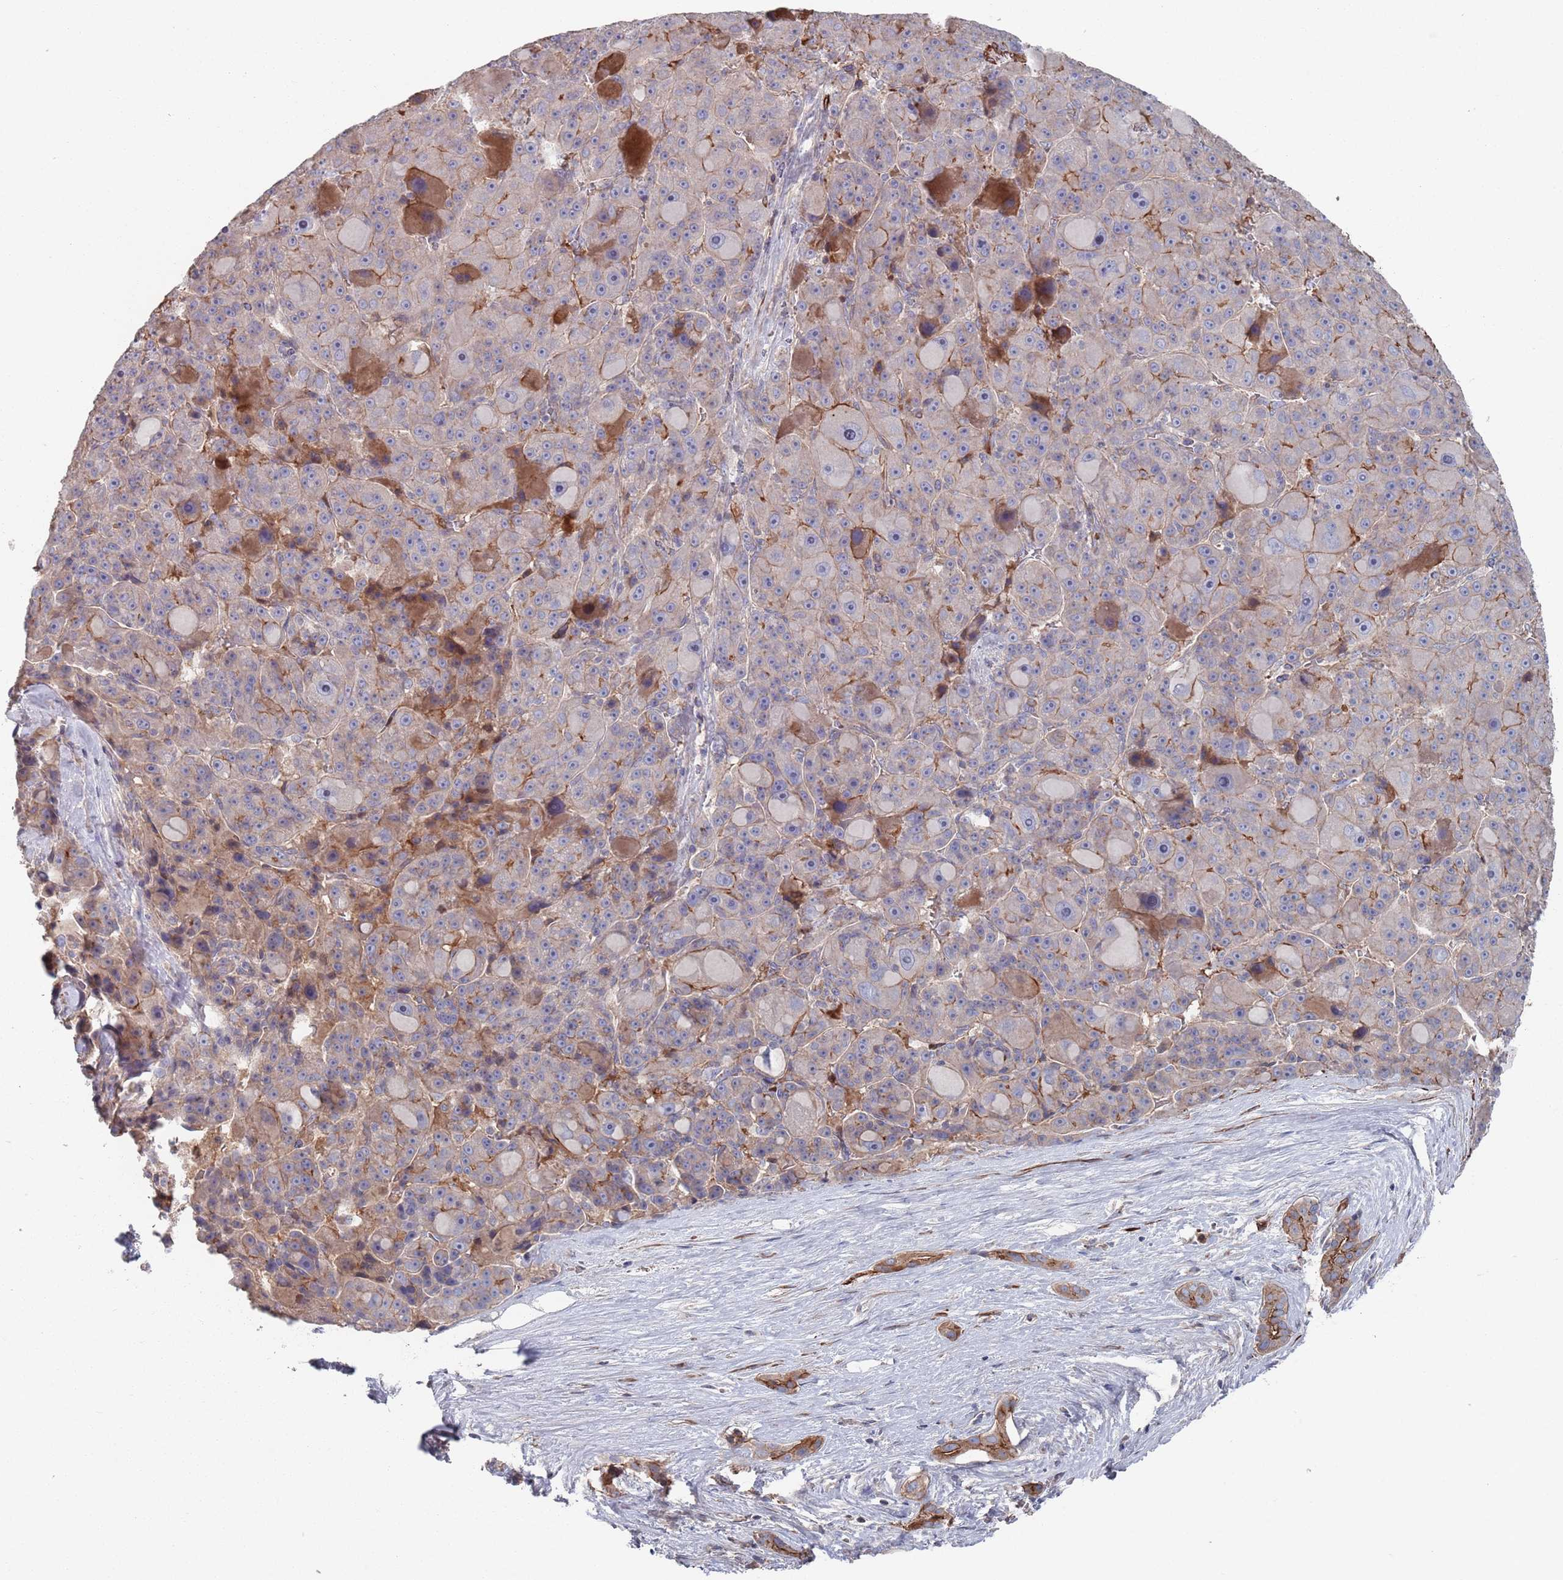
{"staining": {"intensity": "moderate", "quantity": "25%-75%", "location": "cytoplasmic/membranous"}, "tissue": "liver cancer", "cell_type": "Tumor cells", "image_type": "cancer", "snomed": [{"axis": "morphology", "description": "Carcinoma, Hepatocellular, NOS"}, {"axis": "topography", "description": "Liver"}], "caption": "Immunohistochemical staining of human liver hepatocellular carcinoma displays medium levels of moderate cytoplasmic/membranous expression in approximately 25%-75% of tumor cells. The protein of interest is shown in brown color, while the nuclei are stained blue.", "gene": "PLEKHA4", "patient": {"sex": "male", "age": 76}}